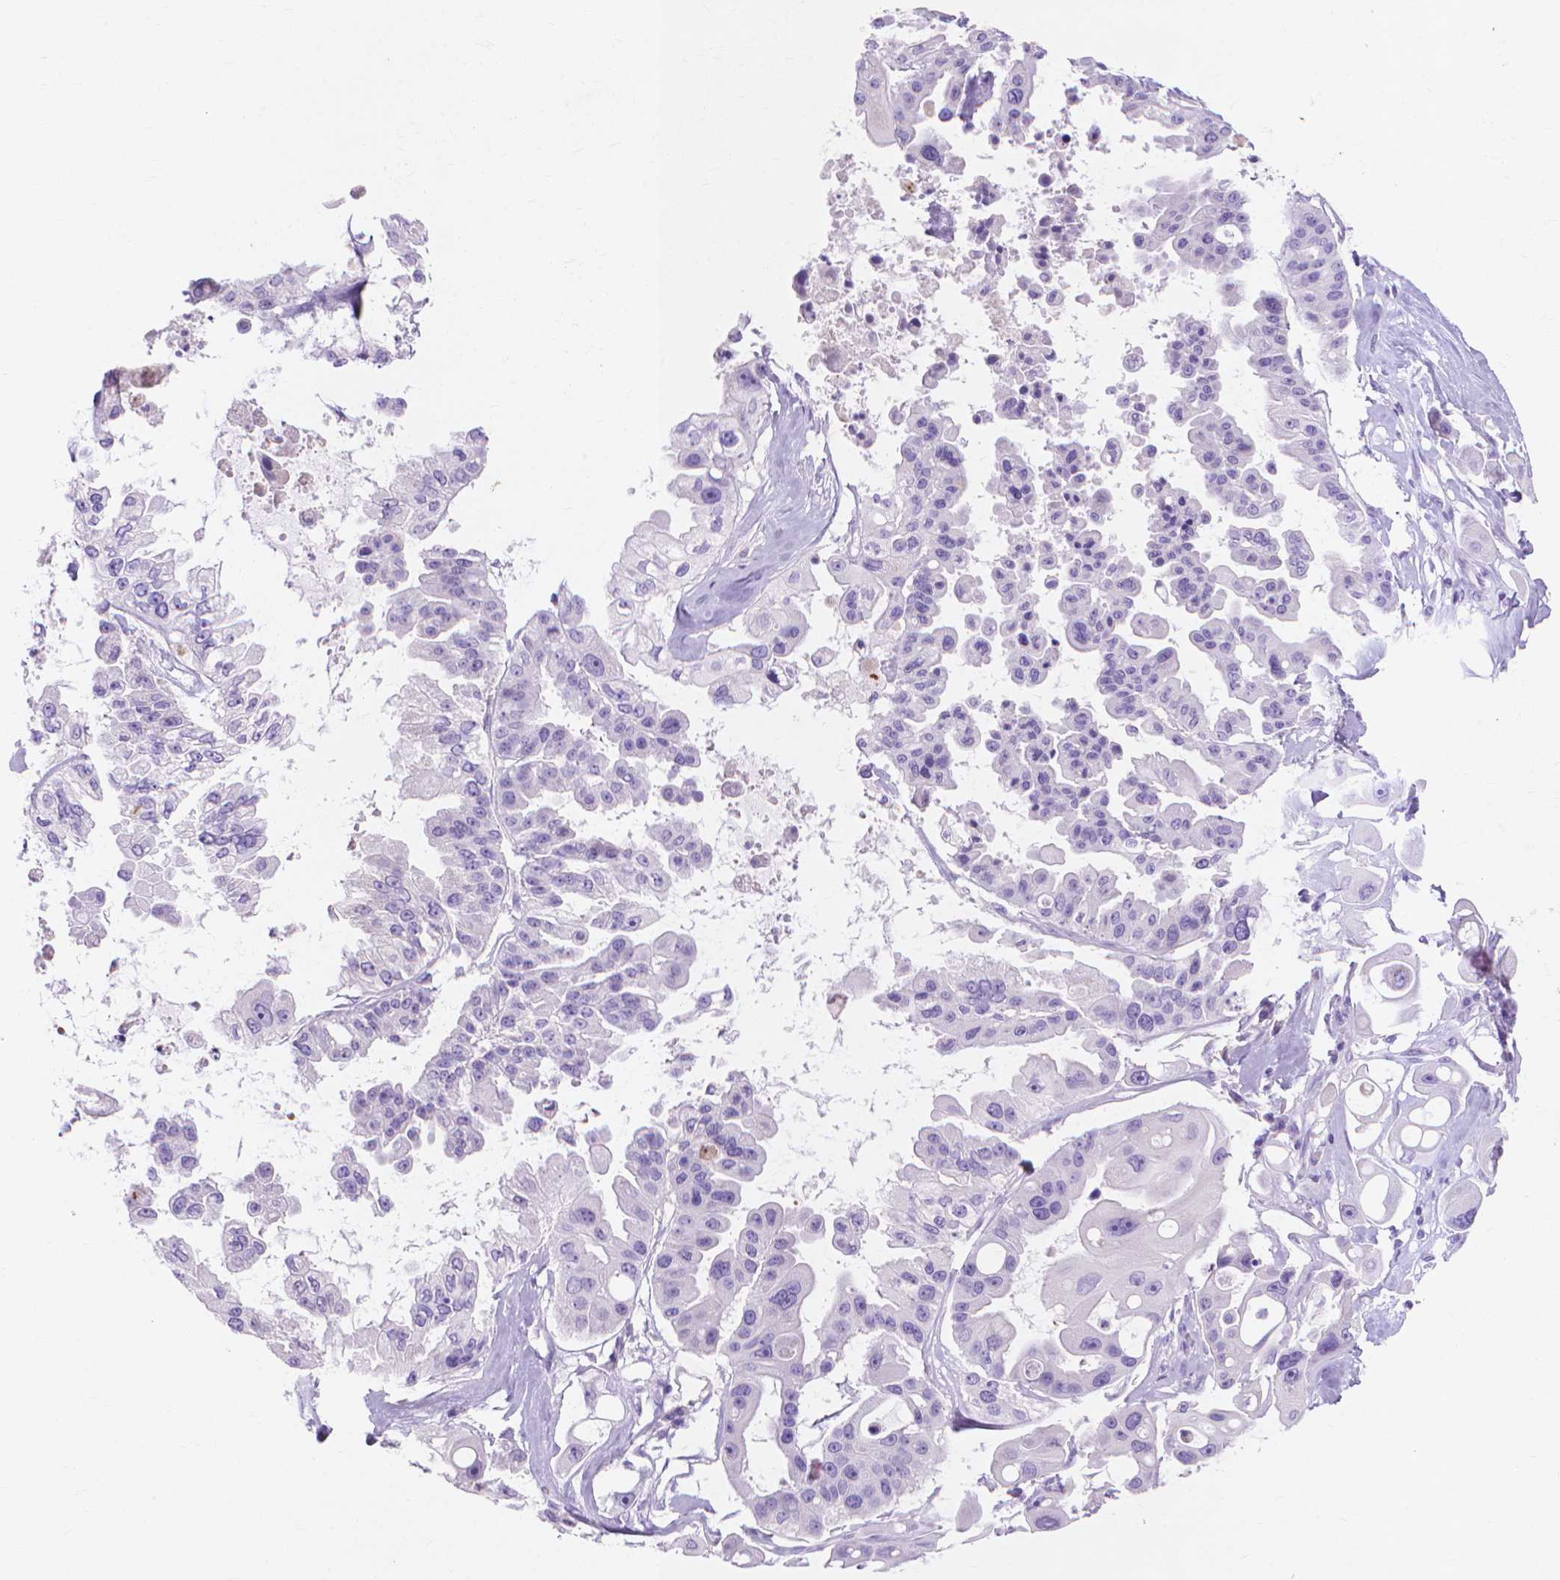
{"staining": {"intensity": "negative", "quantity": "none", "location": "none"}, "tissue": "ovarian cancer", "cell_type": "Tumor cells", "image_type": "cancer", "snomed": [{"axis": "morphology", "description": "Cystadenocarcinoma, serous, NOS"}, {"axis": "topography", "description": "Ovary"}], "caption": "High magnification brightfield microscopy of ovarian cancer stained with DAB (3,3'-diaminobenzidine) (brown) and counterstained with hematoxylin (blue): tumor cells show no significant staining.", "gene": "MMP11", "patient": {"sex": "female", "age": 56}}